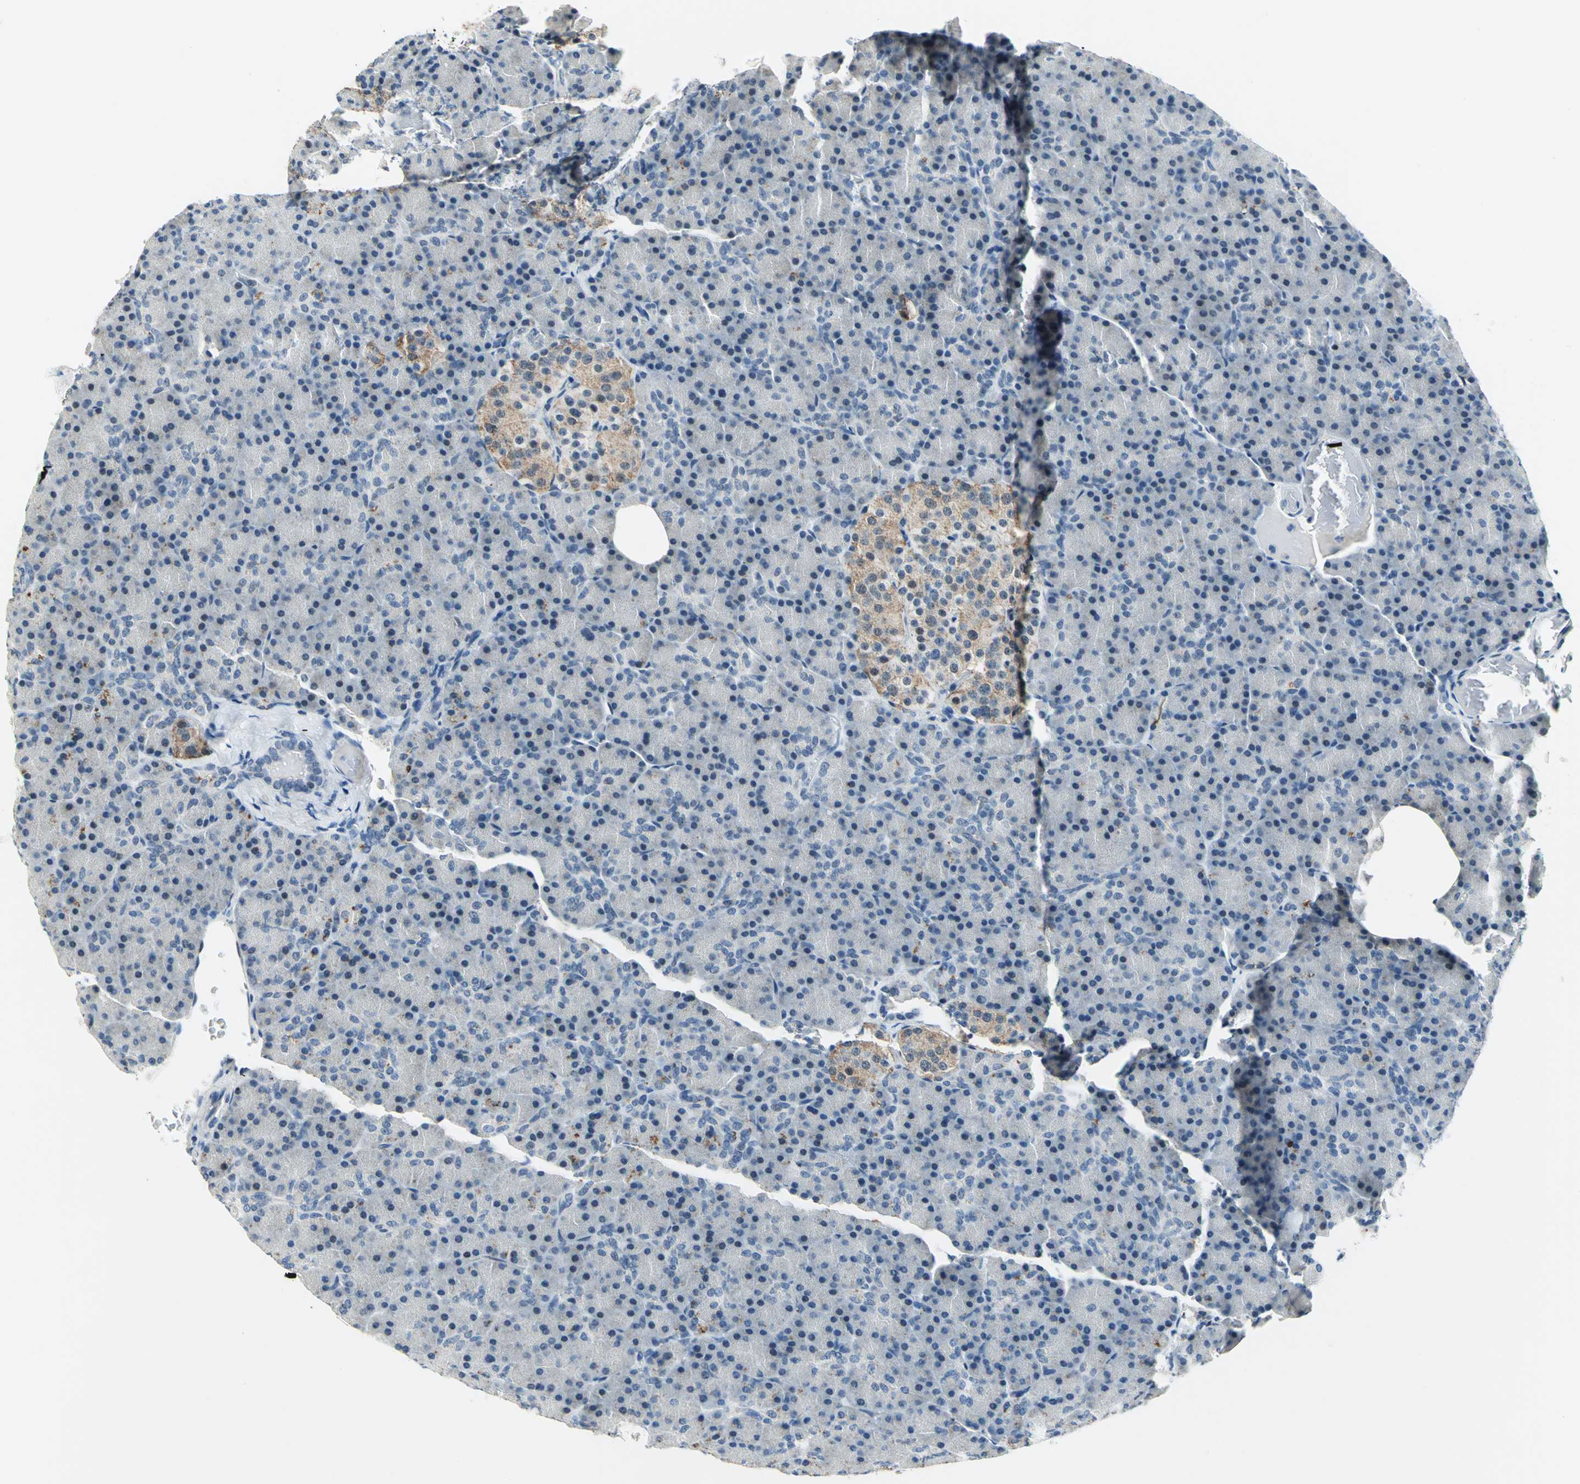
{"staining": {"intensity": "weak", "quantity": "25%-75%", "location": "nuclear"}, "tissue": "pancreas", "cell_type": "Exocrine glandular cells", "image_type": "normal", "snomed": [{"axis": "morphology", "description": "Normal tissue, NOS"}, {"axis": "topography", "description": "Pancreas"}], "caption": "Unremarkable pancreas displays weak nuclear staining in approximately 25%-75% of exocrine glandular cells, visualized by immunohistochemistry. The protein is stained brown, and the nuclei are stained in blue (DAB IHC with brightfield microscopy, high magnification).", "gene": "RAD17", "patient": {"sex": "female", "age": 43}}